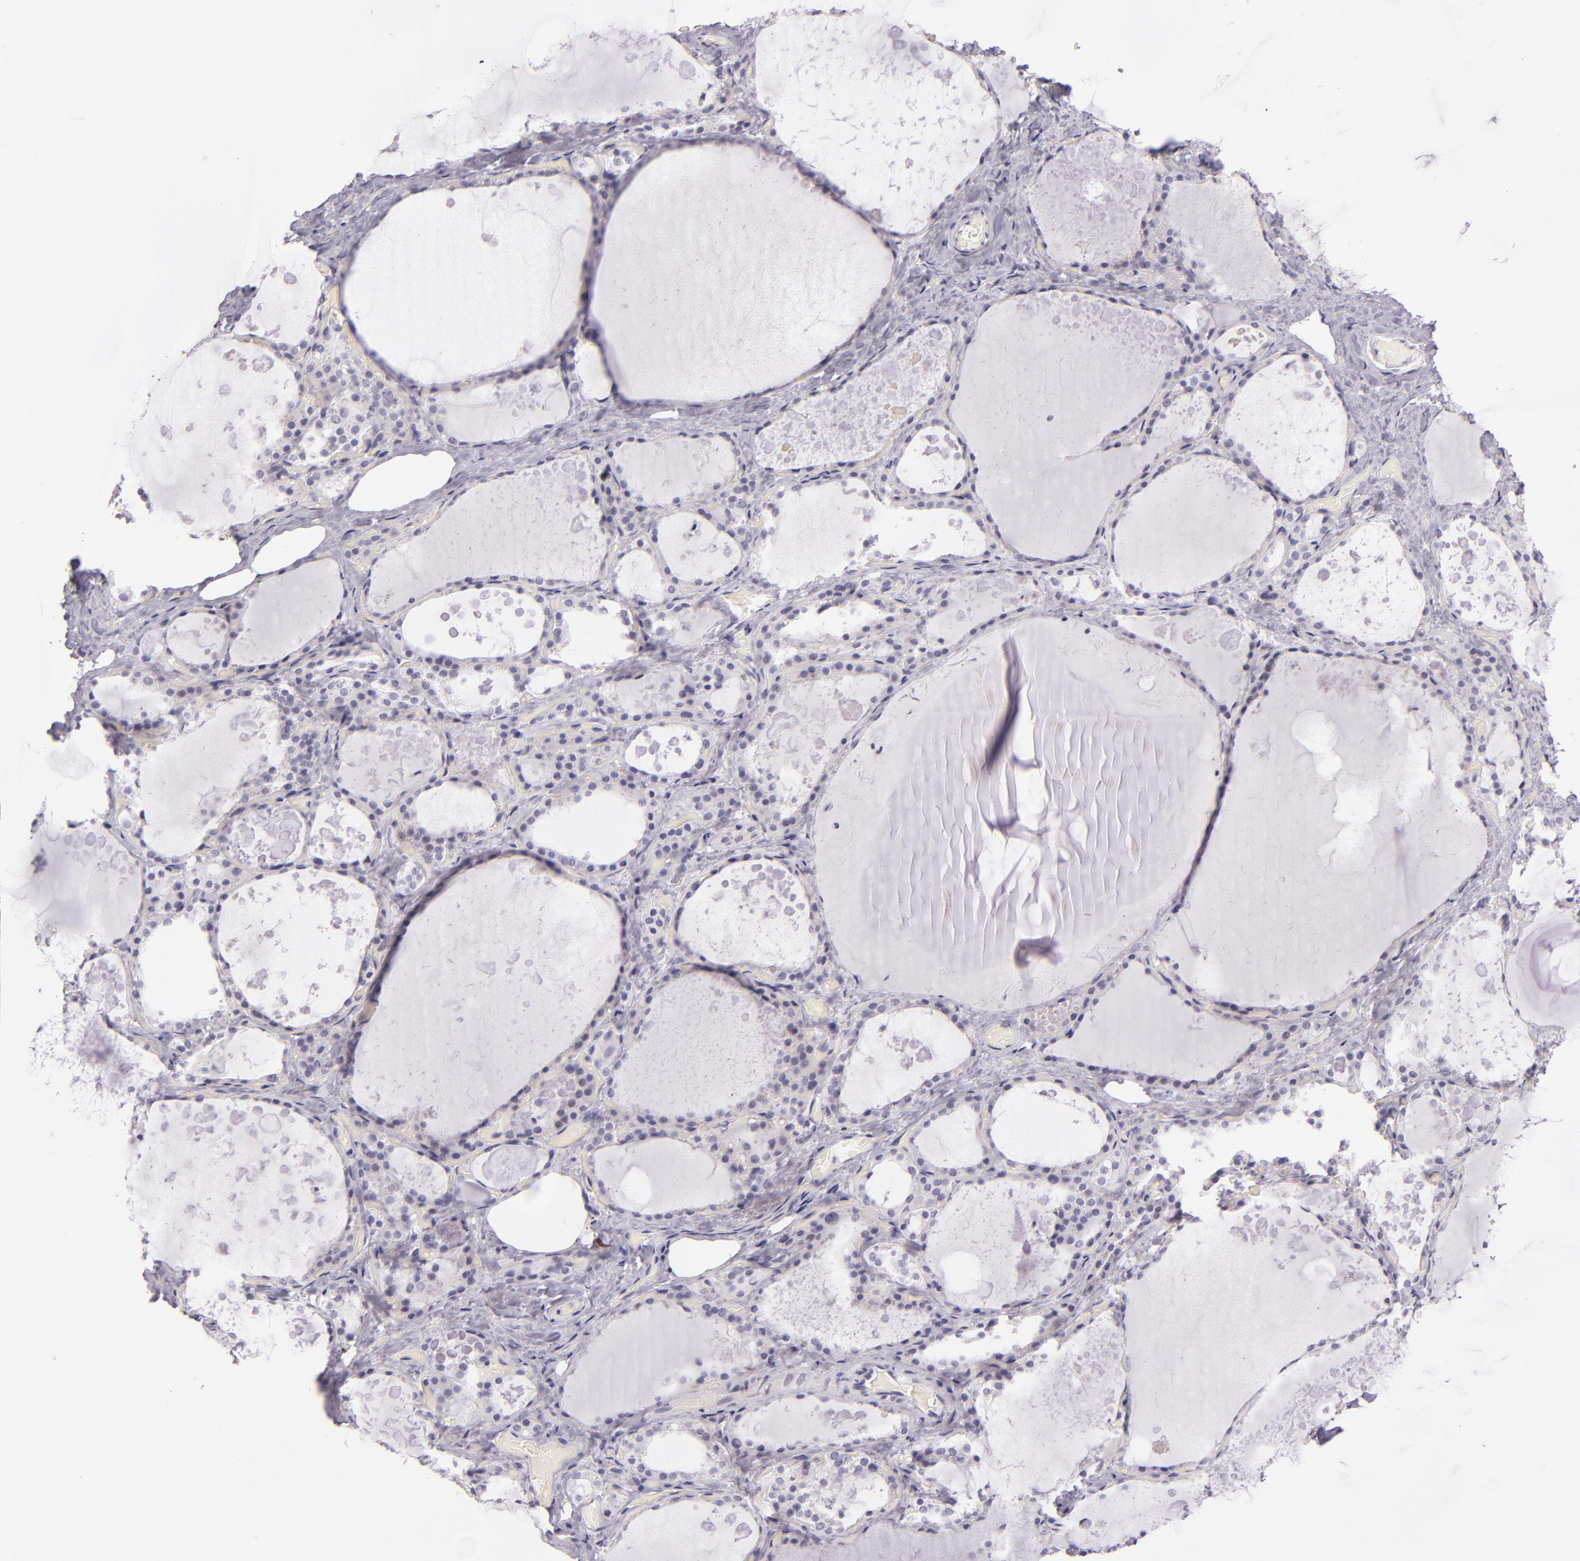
{"staining": {"intensity": "negative", "quantity": "none", "location": "none"}, "tissue": "thyroid gland", "cell_type": "Glandular cells", "image_type": "normal", "snomed": [{"axis": "morphology", "description": "Normal tissue, NOS"}, {"axis": "topography", "description": "Thyroid gland"}], "caption": "Immunohistochemistry (IHC) histopathology image of unremarkable thyroid gland: thyroid gland stained with DAB (3,3'-diaminobenzidine) exhibits no significant protein expression in glandular cells.", "gene": "HSP90AA1", "patient": {"sex": "male", "age": 61}}